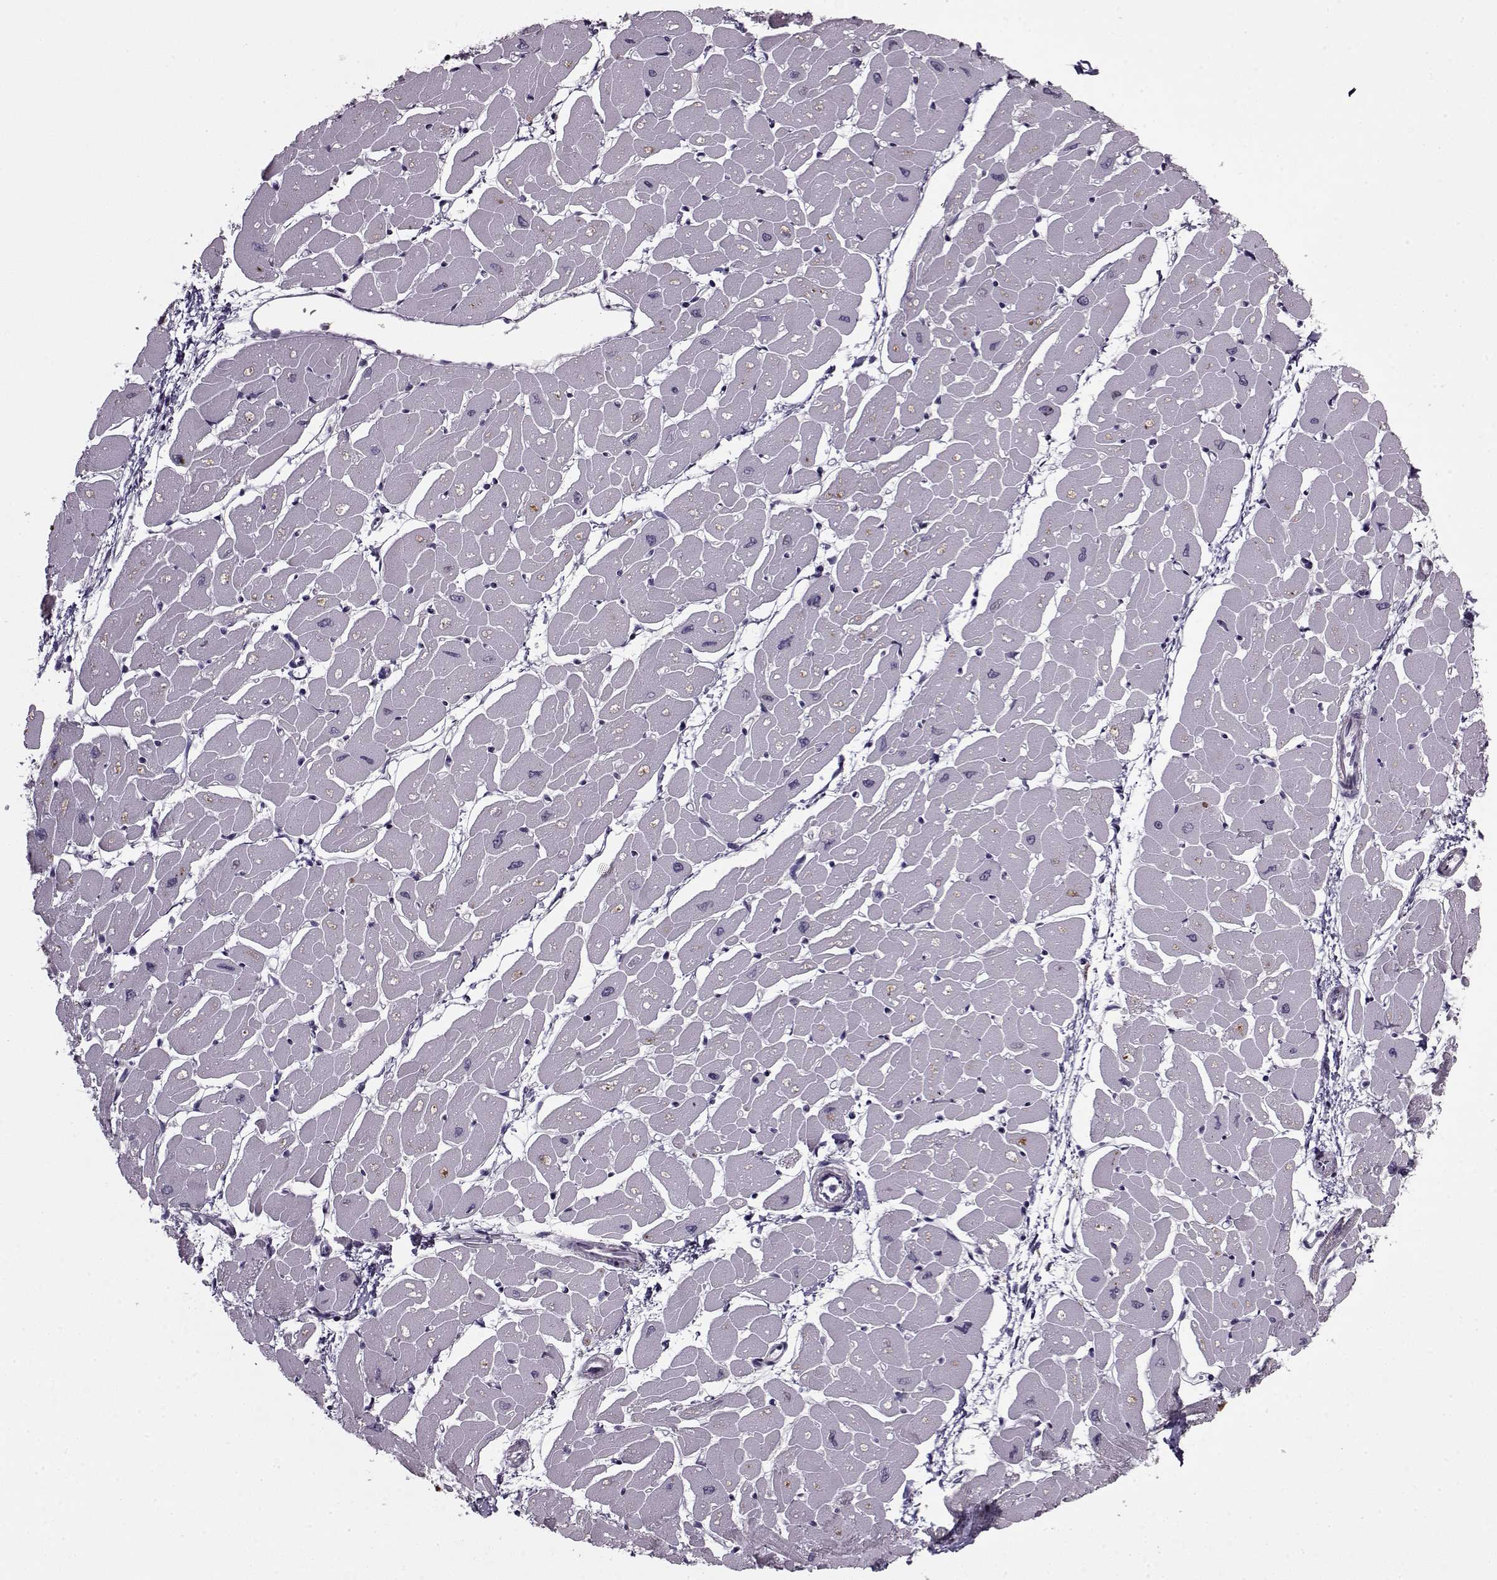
{"staining": {"intensity": "negative", "quantity": "none", "location": "none"}, "tissue": "heart muscle", "cell_type": "Cardiomyocytes", "image_type": "normal", "snomed": [{"axis": "morphology", "description": "Normal tissue, NOS"}, {"axis": "topography", "description": "Heart"}], "caption": "An immunohistochemistry photomicrograph of unremarkable heart muscle is shown. There is no staining in cardiomyocytes of heart muscle.", "gene": "KRT9", "patient": {"sex": "male", "age": 57}}